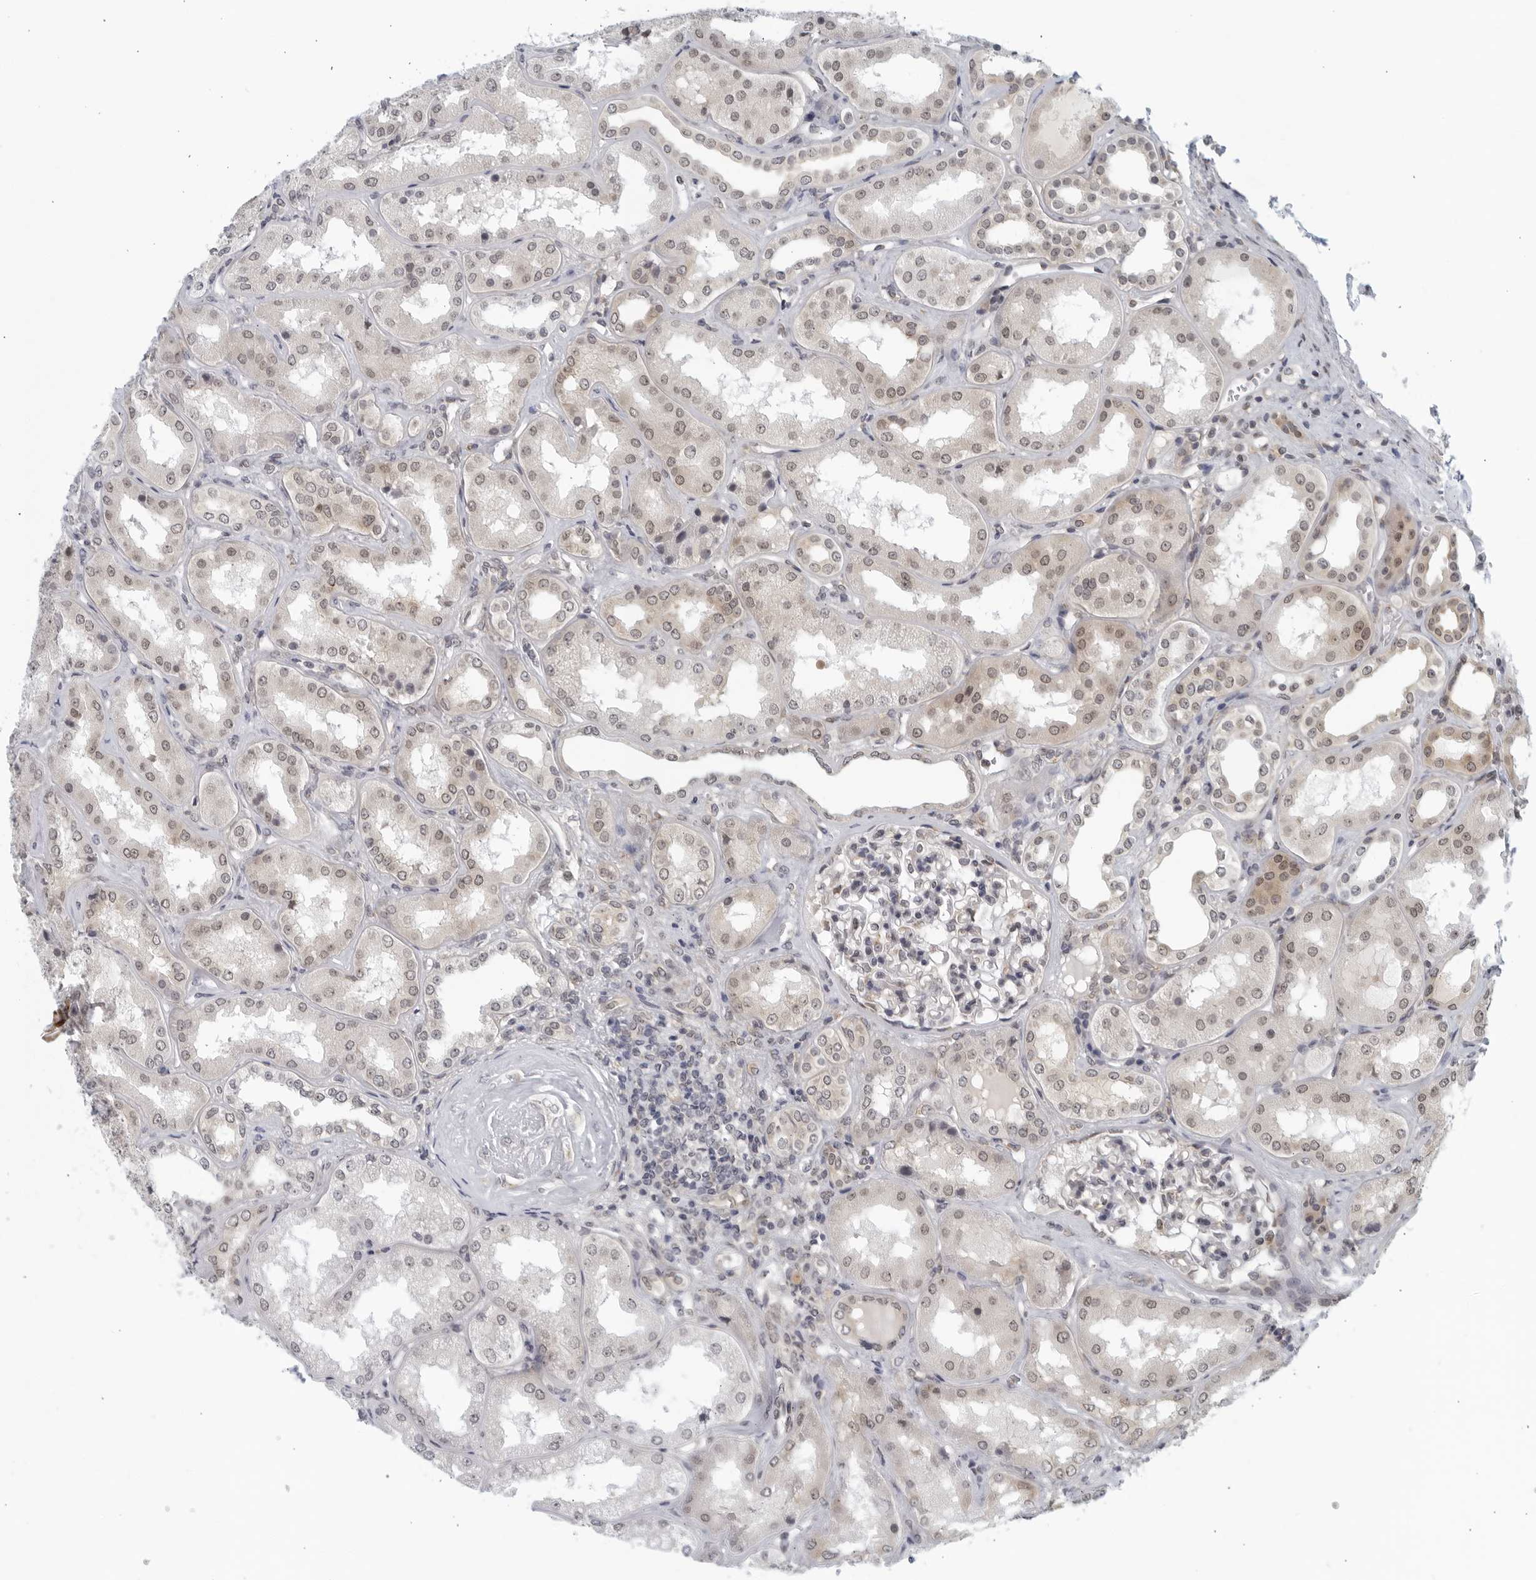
{"staining": {"intensity": "weak", "quantity": "25%-75%", "location": "nuclear"}, "tissue": "kidney", "cell_type": "Cells in glomeruli", "image_type": "normal", "snomed": [{"axis": "morphology", "description": "Normal tissue, NOS"}, {"axis": "topography", "description": "Kidney"}], "caption": "A histopathology image showing weak nuclear expression in approximately 25%-75% of cells in glomeruli in unremarkable kidney, as visualized by brown immunohistochemical staining.", "gene": "RC3H1", "patient": {"sex": "female", "age": 56}}